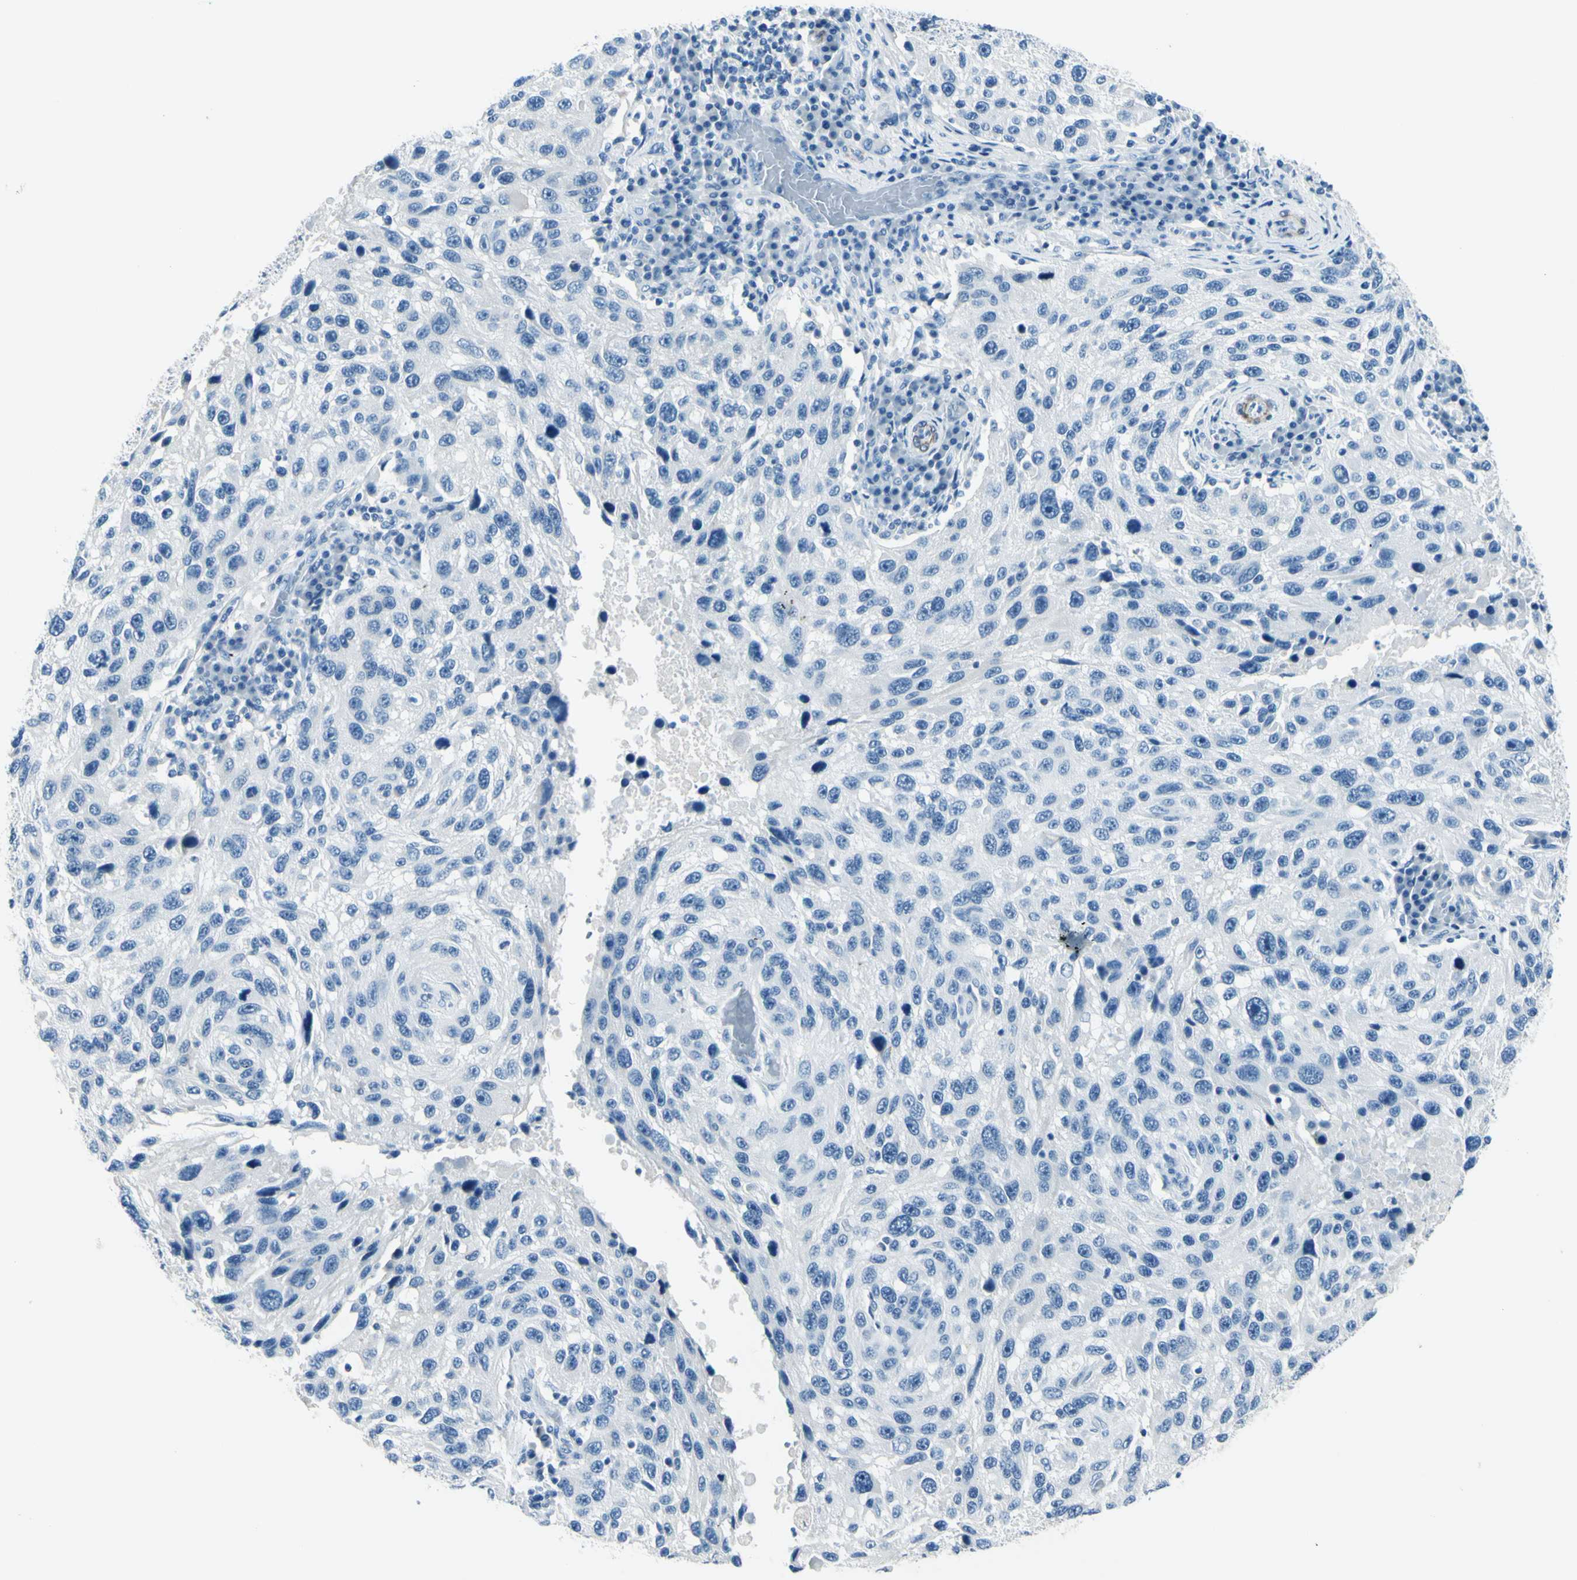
{"staining": {"intensity": "negative", "quantity": "none", "location": "none"}, "tissue": "melanoma", "cell_type": "Tumor cells", "image_type": "cancer", "snomed": [{"axis": "morphology", "description": "Malignant melanoma, NOS"}, {"axis": "topography", "description": "Skin"}], "caption": "The micrograph exhibits no significant positivity in tumor cells of melanoma. (DAB (3,3'-diaminobenzidine) IHC with hematoxylin counter stain).", "gene": "CDH15", "patient": {"sex": "male", "age": 53}}